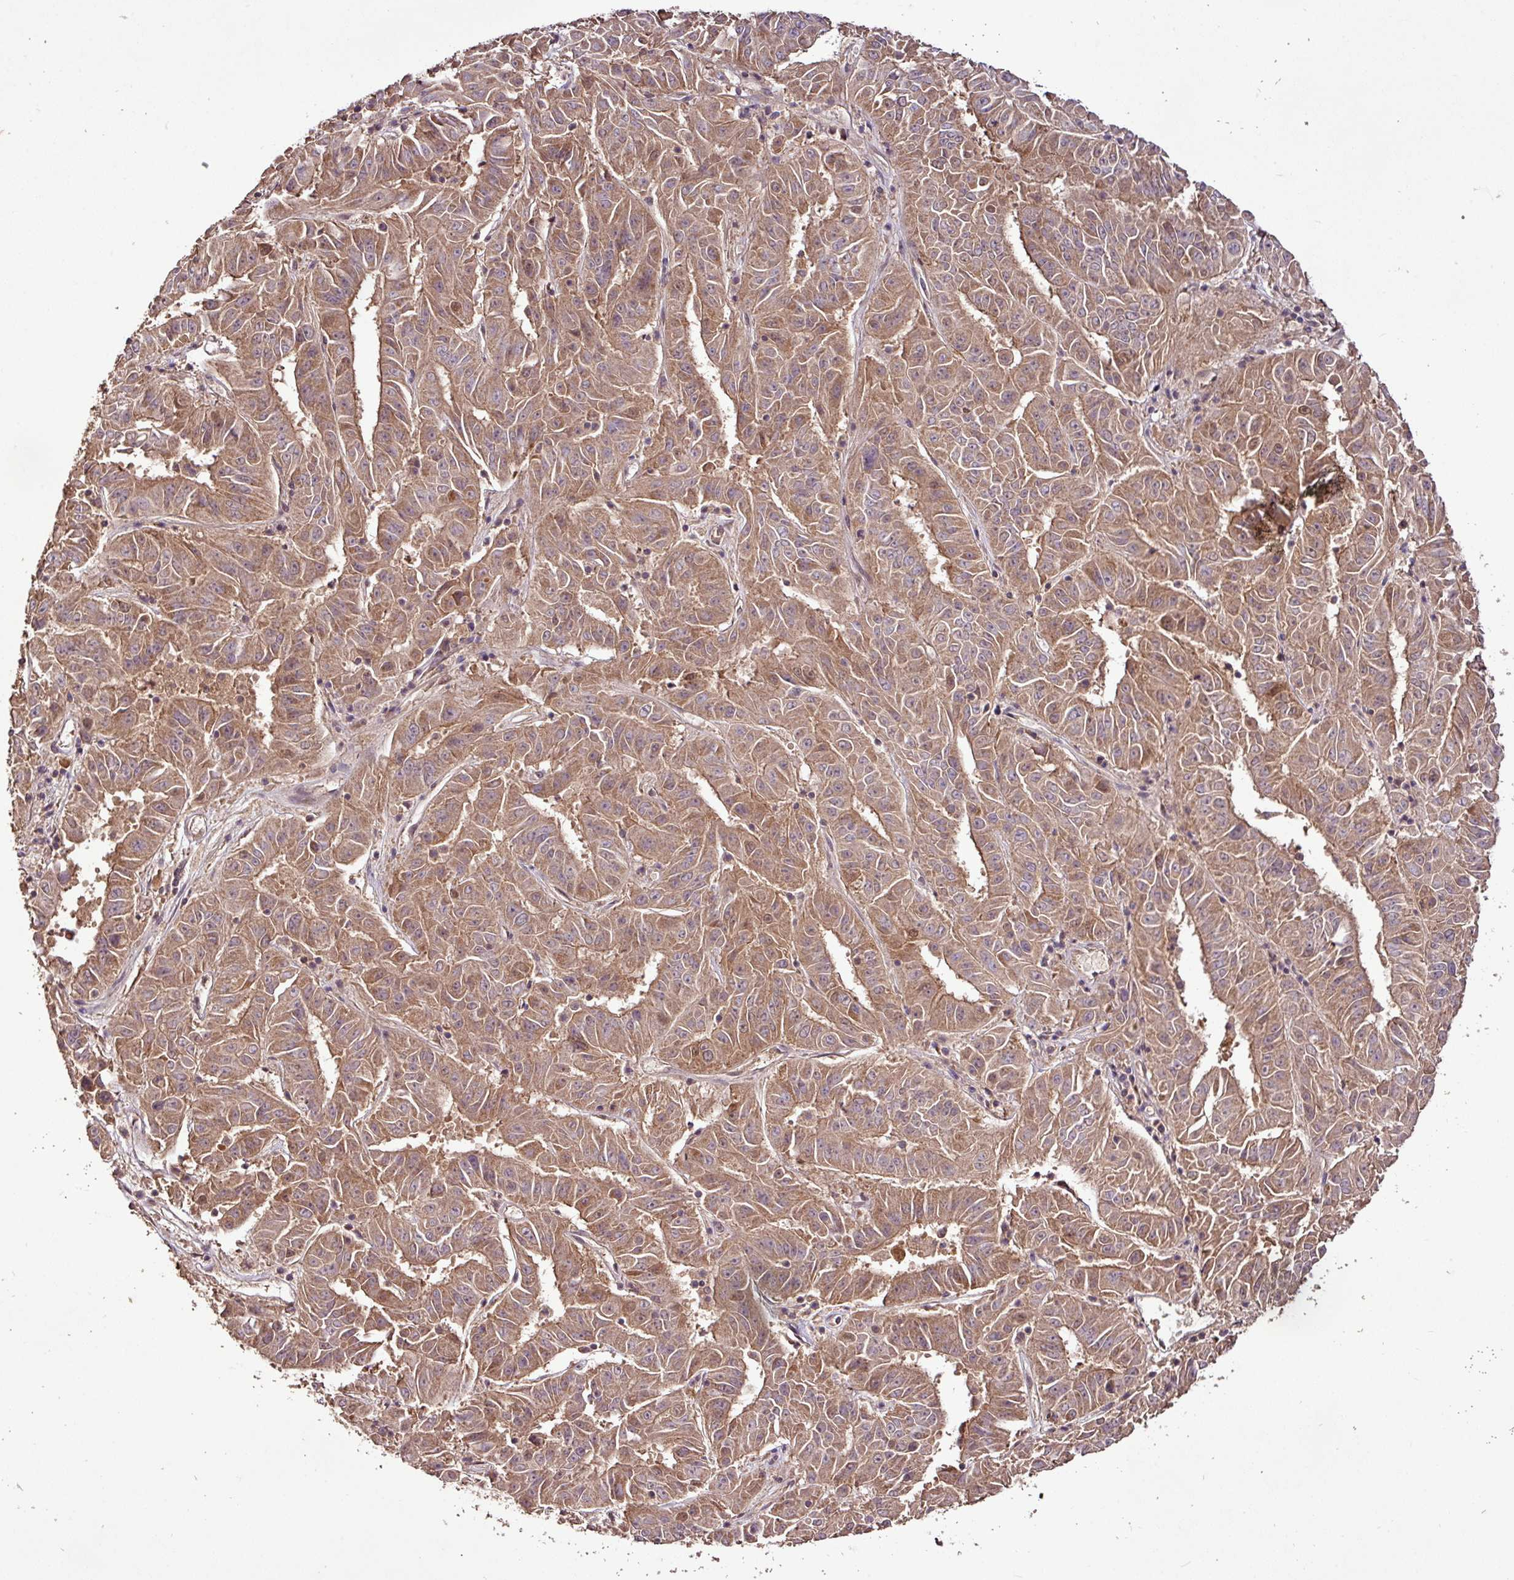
{"staining": {"intensity": "moderate", "quantity": ">75%", "location": "cytoplasmic/membranous"}, "tissue": "pancreatic cancer", "cell_type": "Tumor cells", "image_type": "cancer", "snomed": [{"axis": "morphology", "description": "Adenocarcinoma, NOS"}, {"axis": "topography", "description": "Pancreas"}], "caption": "Protein expression analysis of pancreatic adenocarcinoma demonstrates moderate cytoplasmic/membranous expression in about >75% of tumor cells.", "gene": "FAIM", "patient": {"sex": "male", "age": 63}}